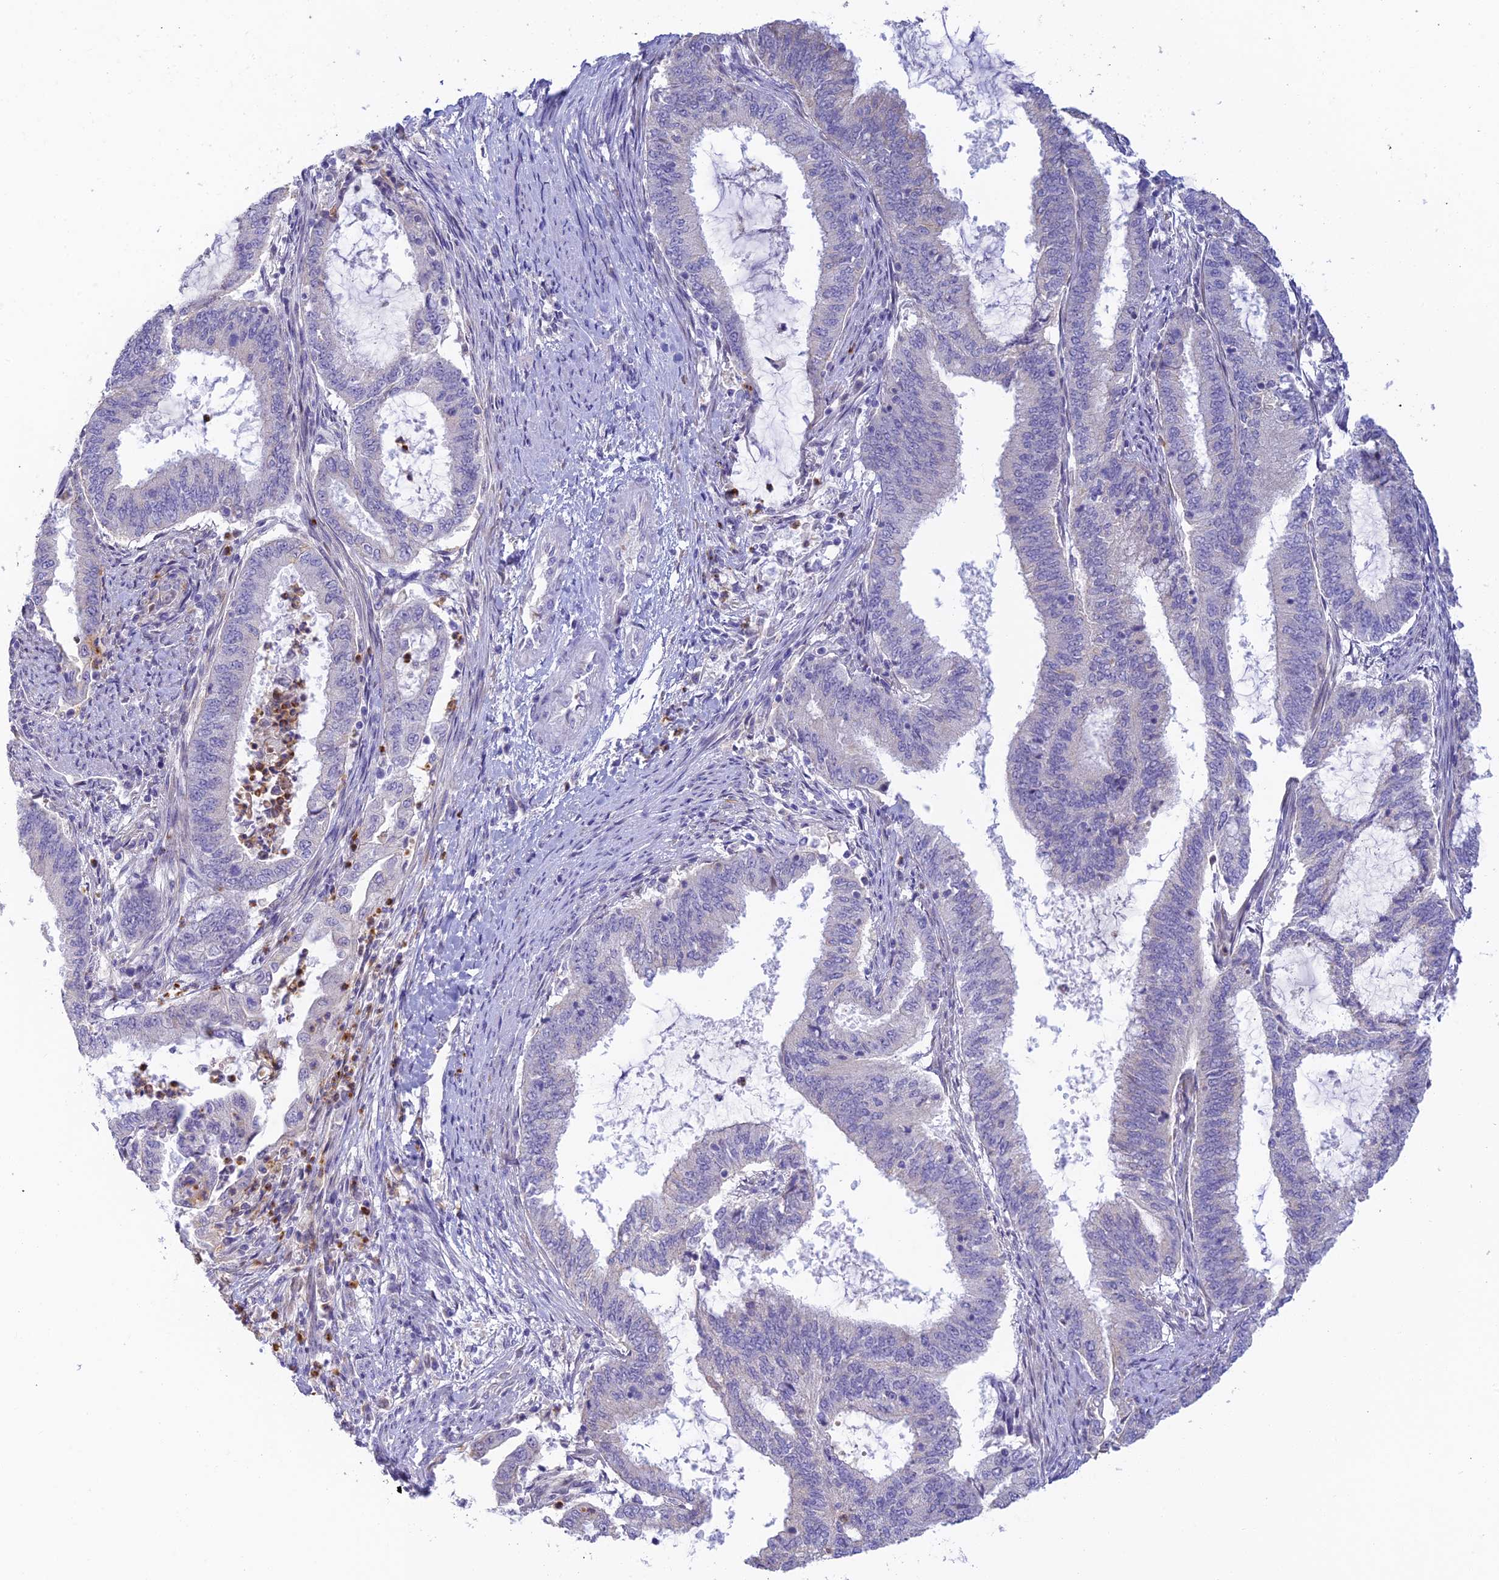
{"staining": {"intensity": "negative", "quantity": "none", "location": "none"}, "tissue": "endometrial cancer", "cell_type": "Tumor cells", "image_type": "cancer", "snomed": [{"axis": "morphology", "description": "Adenocarcinoma, NOS"}, {"axis": "topography", "description": "Endometrium"}], "caption": "High magnification brightfield microscopy of endometrial adenocarcinoma stained with DAB (brown) and counterstained with hematoxylin (blue): tumor cells show no significant positivity. (DAB (3,3'-diaminobenzidine) immunohistochemistry, high magnification).", "gene": "INTS13", "patient": {"sex": "female", "age": 51}}